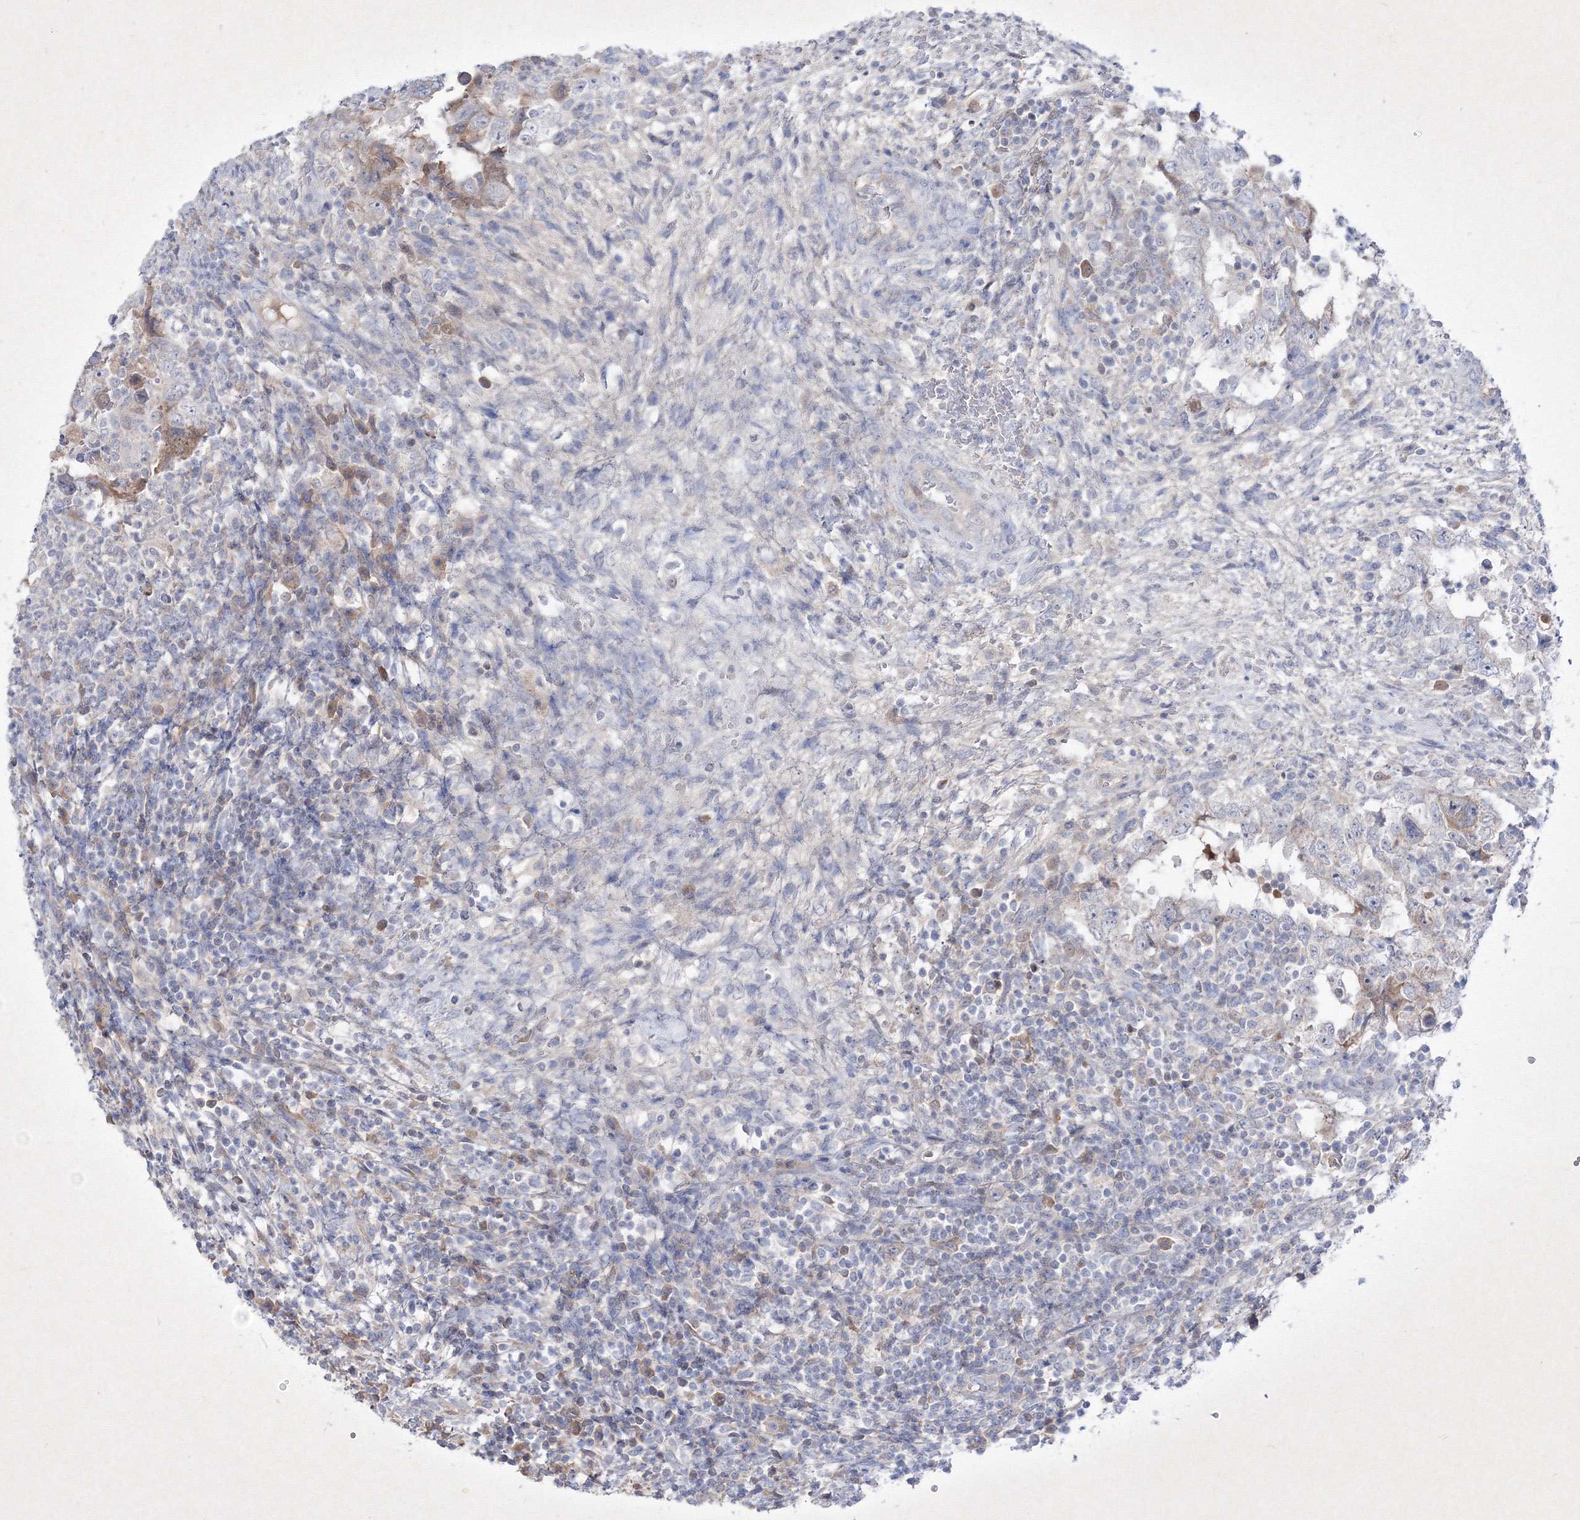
{"staining": {"intensity": "weak", "quantity": "25%-75%", "location": "cytoplasmic/membranous"}, "tissue": "testis cancer", "cell_type": "Tumor cells", "image_type": "cancer", "snomed": [{"axis": "morphology", "description": "Carcinoma, Embryonal, NOS"}, {"axis": "topography", "description": "Testis"}], "caption": "Weak cytoplasmic/membranous expression is seen in about 25%-75% of tumor cells in testis cancer.", "gene": "TMEM139", "patient": {"sex": "male", "age": 26}}